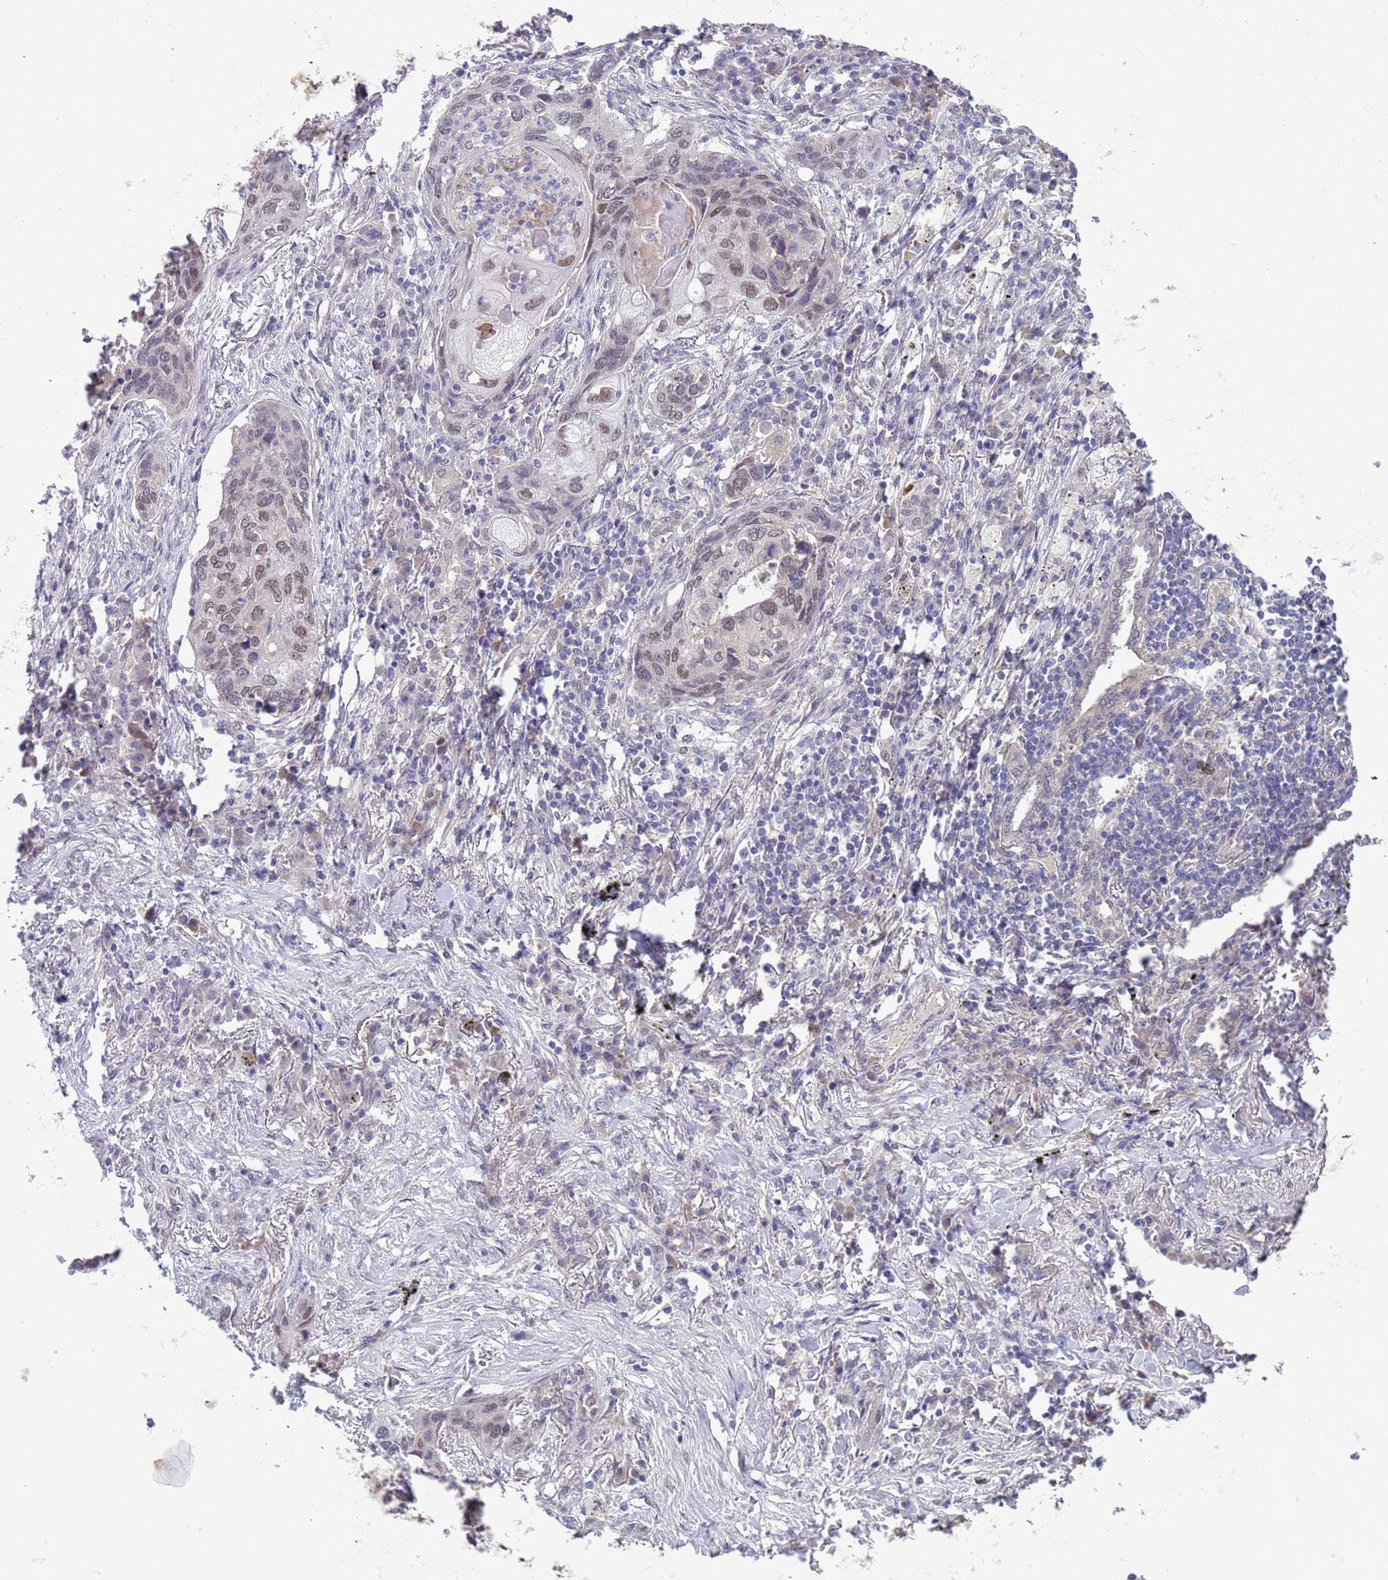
{"staining": {"intensity": "weak", "quantity": "<25%", "location": "nuclear"}, "tissue": "lung cancer", "cell_type": "Tumor cells", "image_type": "cancer", "snomed": [{"axis": "morphology", "description": "Squamous cell carcinoma, NOS"}, {"axis": "topography", "description": "Lung"}], "caption": "Tumor cells show no significant positivity in lung squamous cell carcinoma.", "gene": "TRMT10A", "patient": {"sex": "female", "age": 63}}